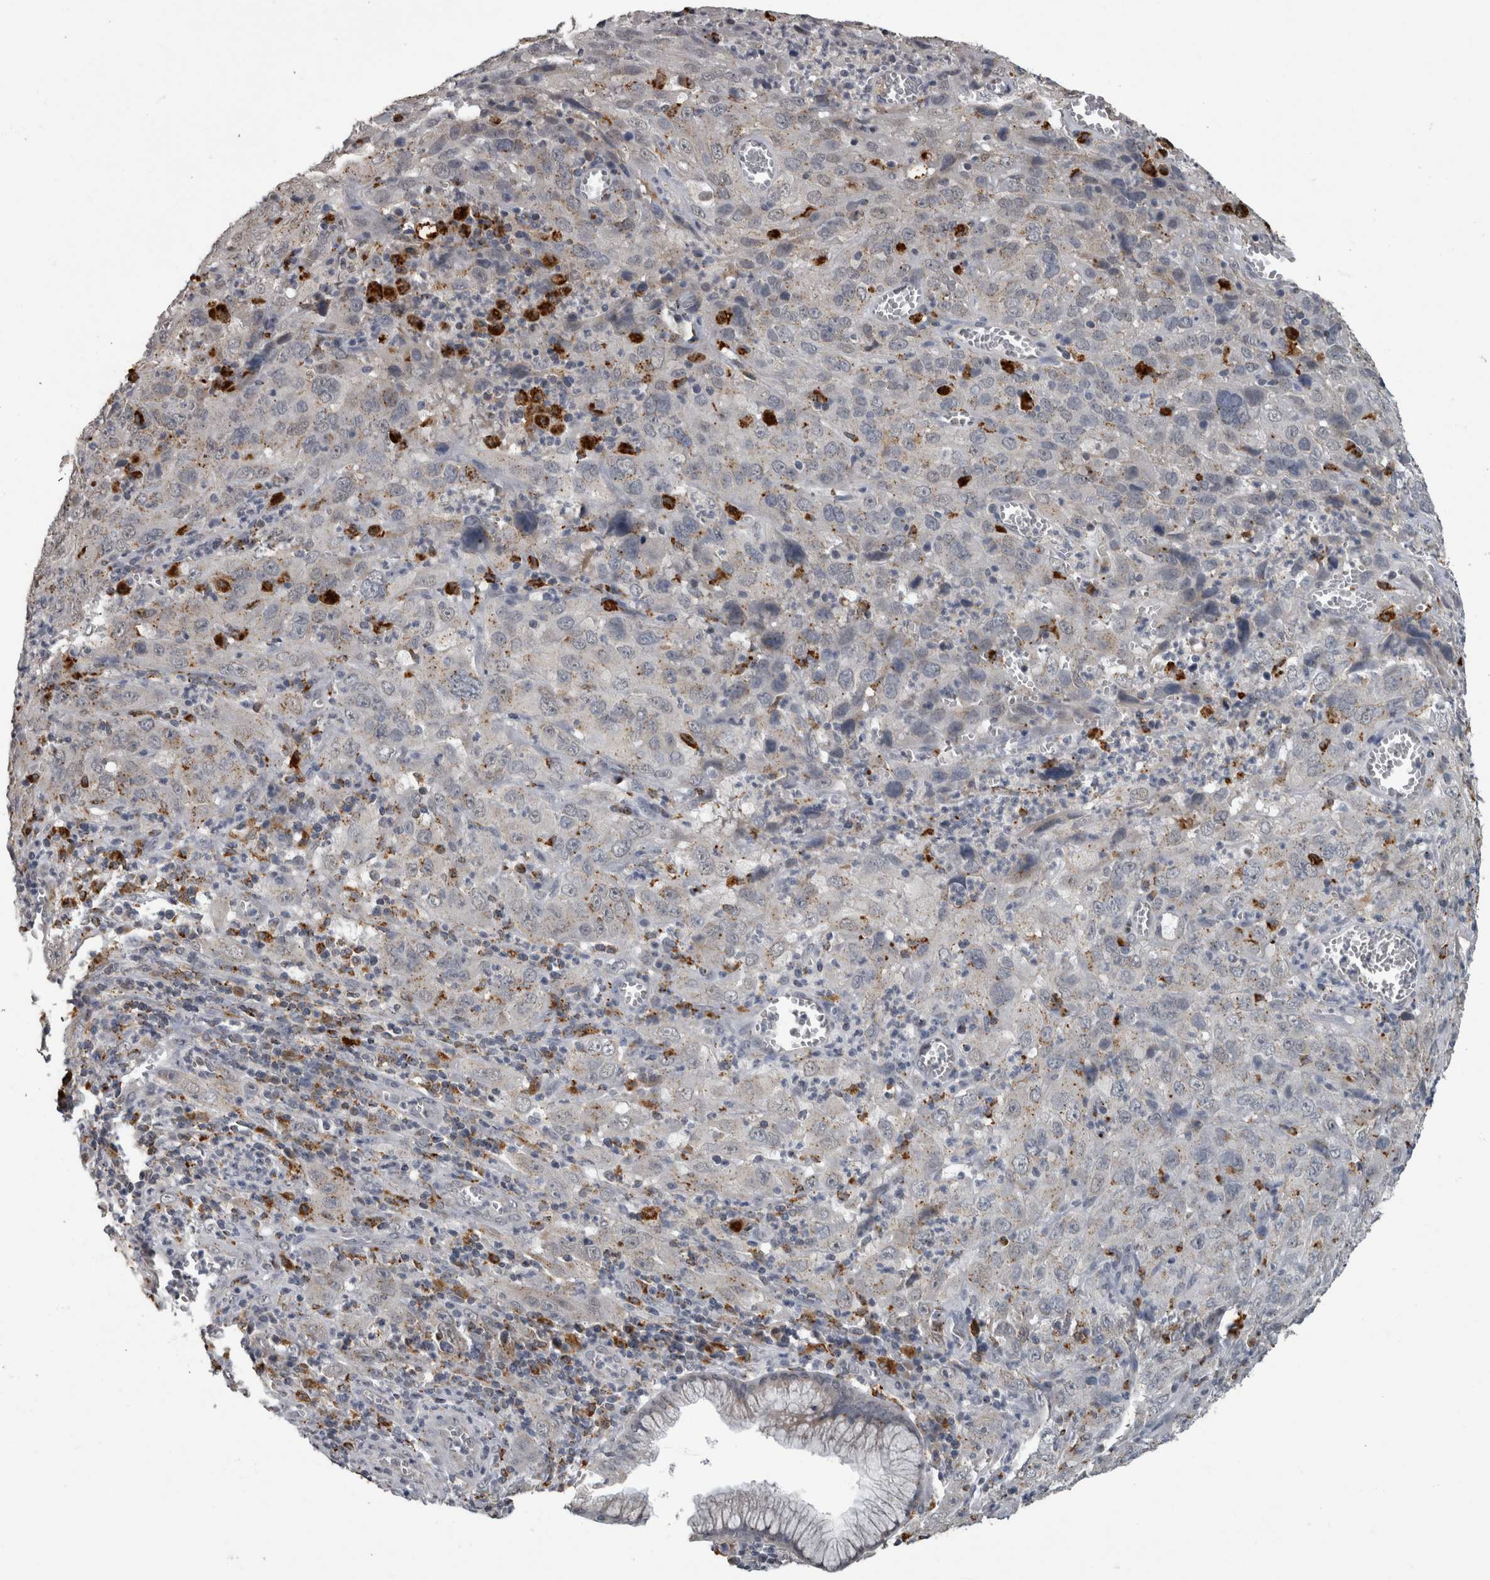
{"staining": {"intensity": "negative", "quantity": "none", "location": "none"}, "tissue": "cervical cancer", "cell_type": "Tumor cells", "image_type": "cancer", "snomed": [{"axis": "morphology", "description": "Squamous cell carcinoma, NOS"}, {"axis": "topography", "description": "Cervix"}], "caption": "The histopathology image shows no staining of tumor cells in squamous cell carcinoma (cervical).", "gene": "NAAA", "patient": {"sex": "female", "age": 32}}